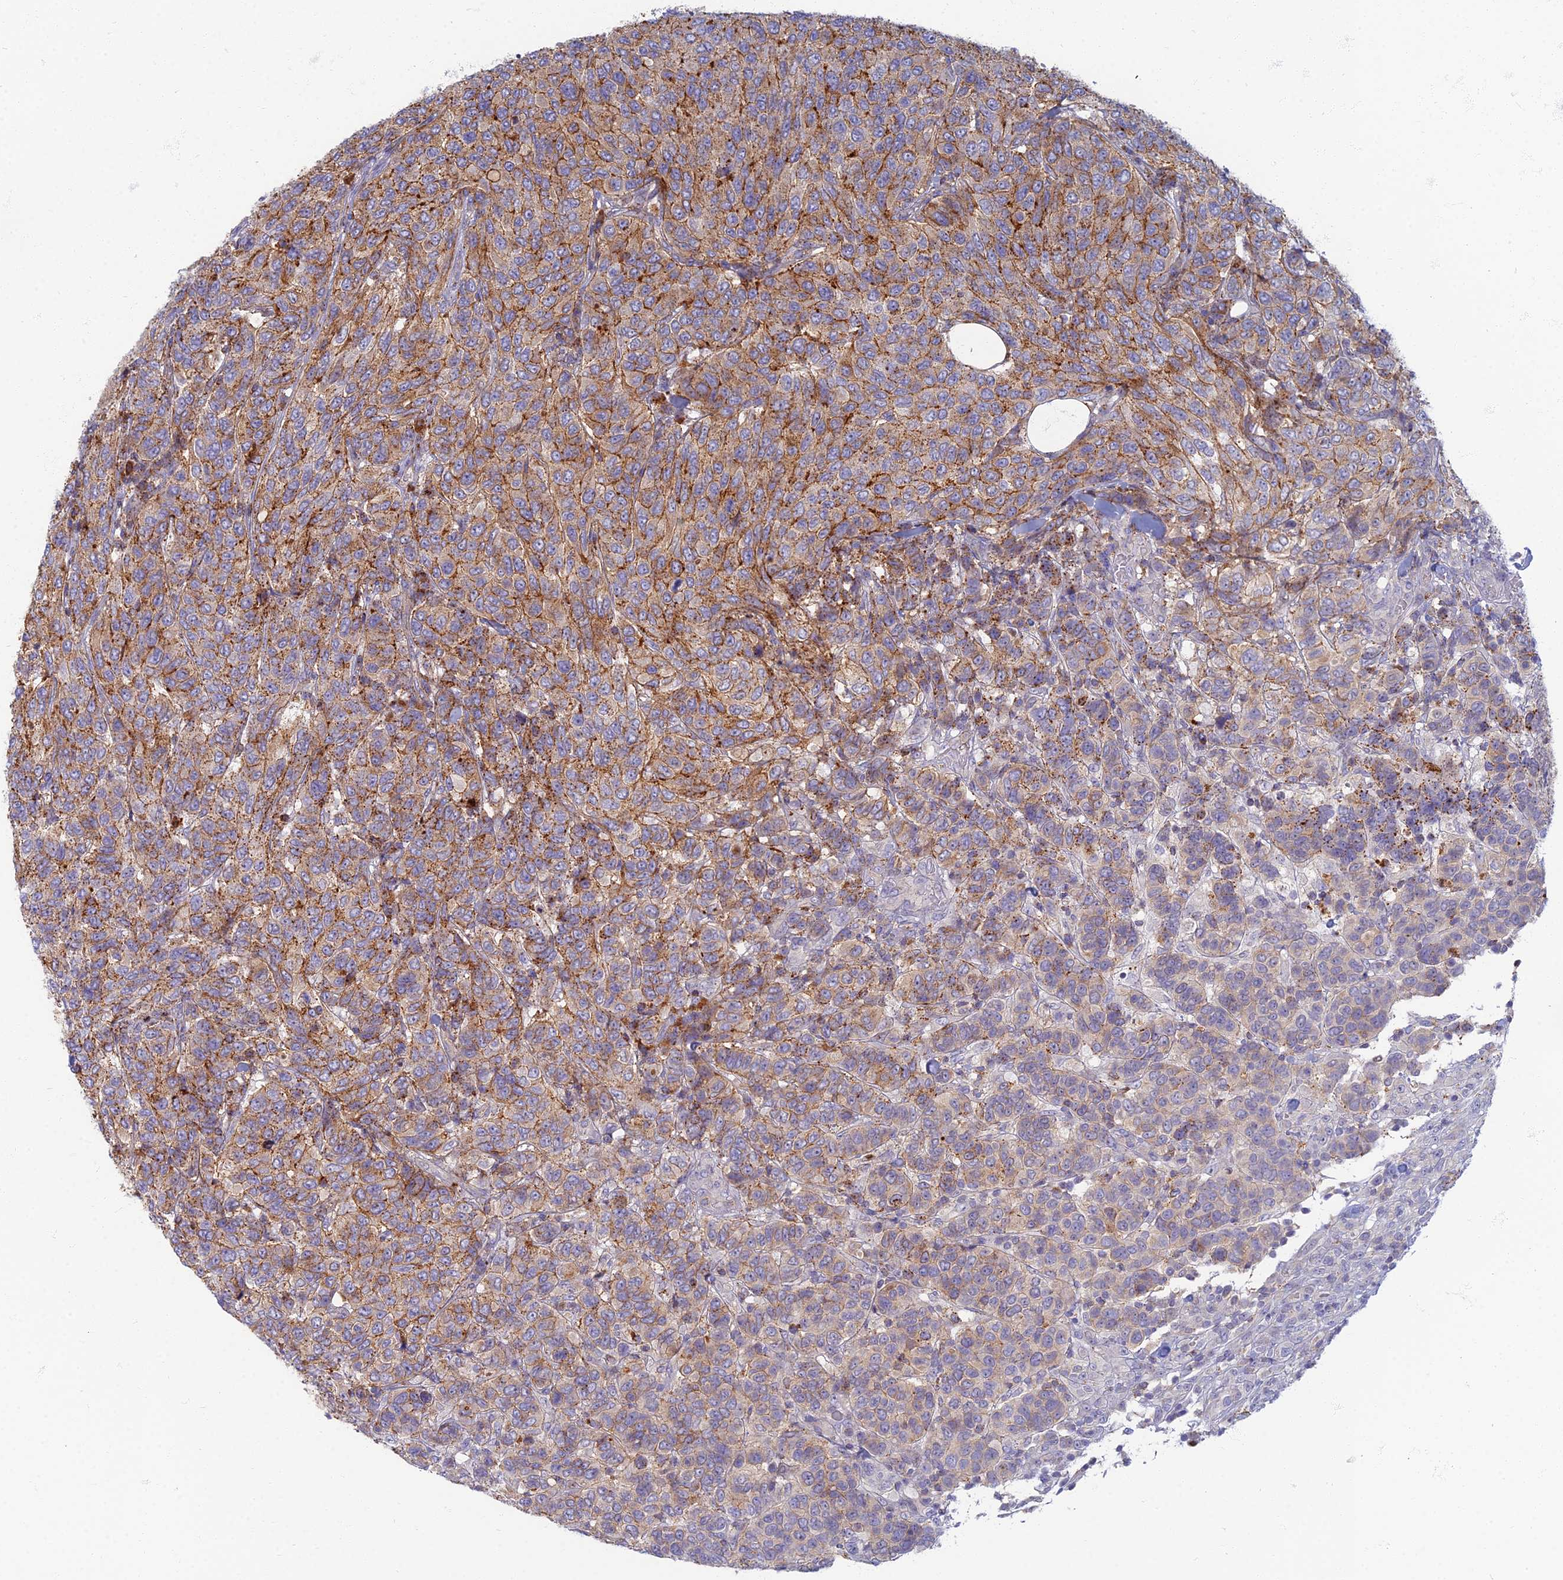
{"staining": {"intensity": "weak", "quantity": ">75%", "location": "cytoplasmic/membranous"}, "tissue": "breast cancer", "cell_type": "Tumor cells", "image_type": "cancer", "snomed": [{"axis": "morphology", "description": "Duct carcinoma"}, {"axis": "topography", "description": "Breast"}], "caption": "This photomicrograph demonstrates immunohistochemistry staining of breast cancer (infiltrating ductal carcinoma), with low weak cytoplasmic/membranous positivity in approximately >75% of tumor cells.", "gene": "CHMP4B", "patient": {"sex": "female", "age": 55}}